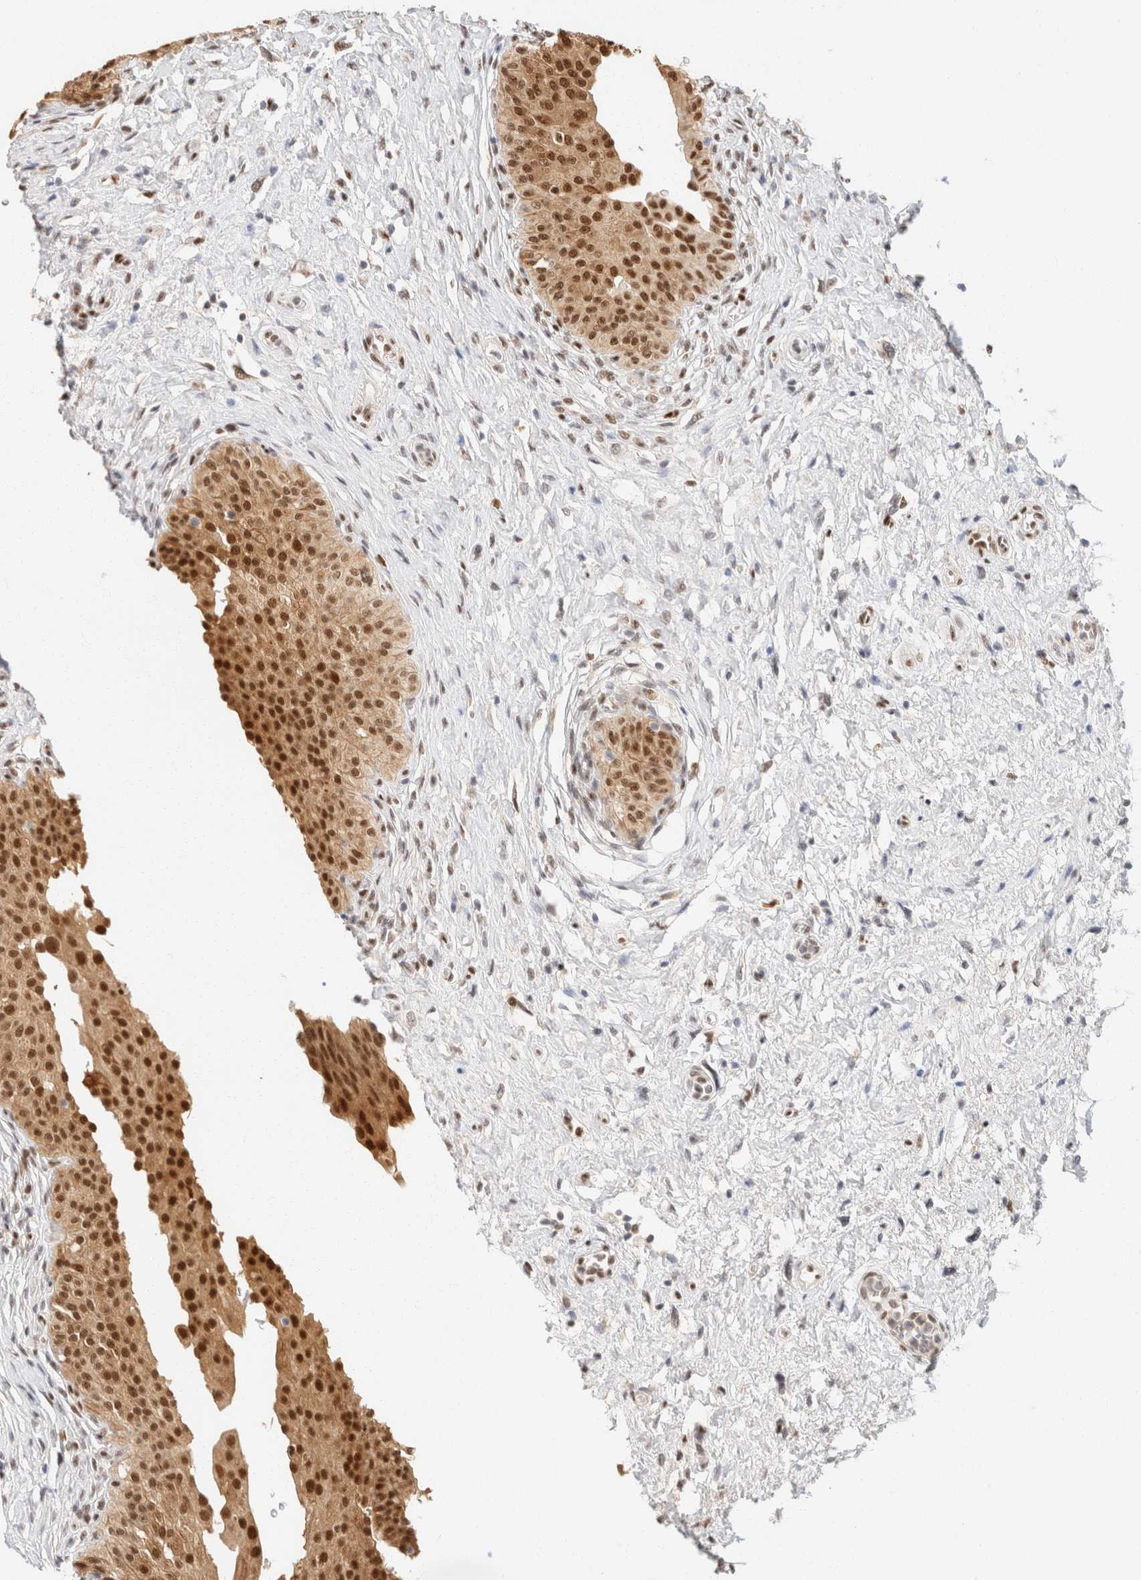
{"staining": {"intensity": "strong", "quantity": ">75%", "location": "cytoplasmic/membranous,nuclear"}, "tissue": "urinary bladder", "cell_type": "Urothelial cells", "image_type": "normal", "snomed": [{"axis": "morphology", "description": "Normal tissue, NOS"}, {"axis": "topography", "description": "Urinary bladder"}], "caption": "Immunohistochemistry (IHC) staining of benign urinary bladder, which displays high levels of strong cytoplasmic/membranous,nuclear staining in approximately >75% of urothelial cells indicating strong cytoplasmic/membranous,nuclear protein expression. The staining was performed using DAB (3,3'-diaminobenzidine) (brown) for protein detection and nuclei were counterstained in hematoxylin (blue).", "gene": "ZNF768", "patient": {"sex": "male", "age": 46}}